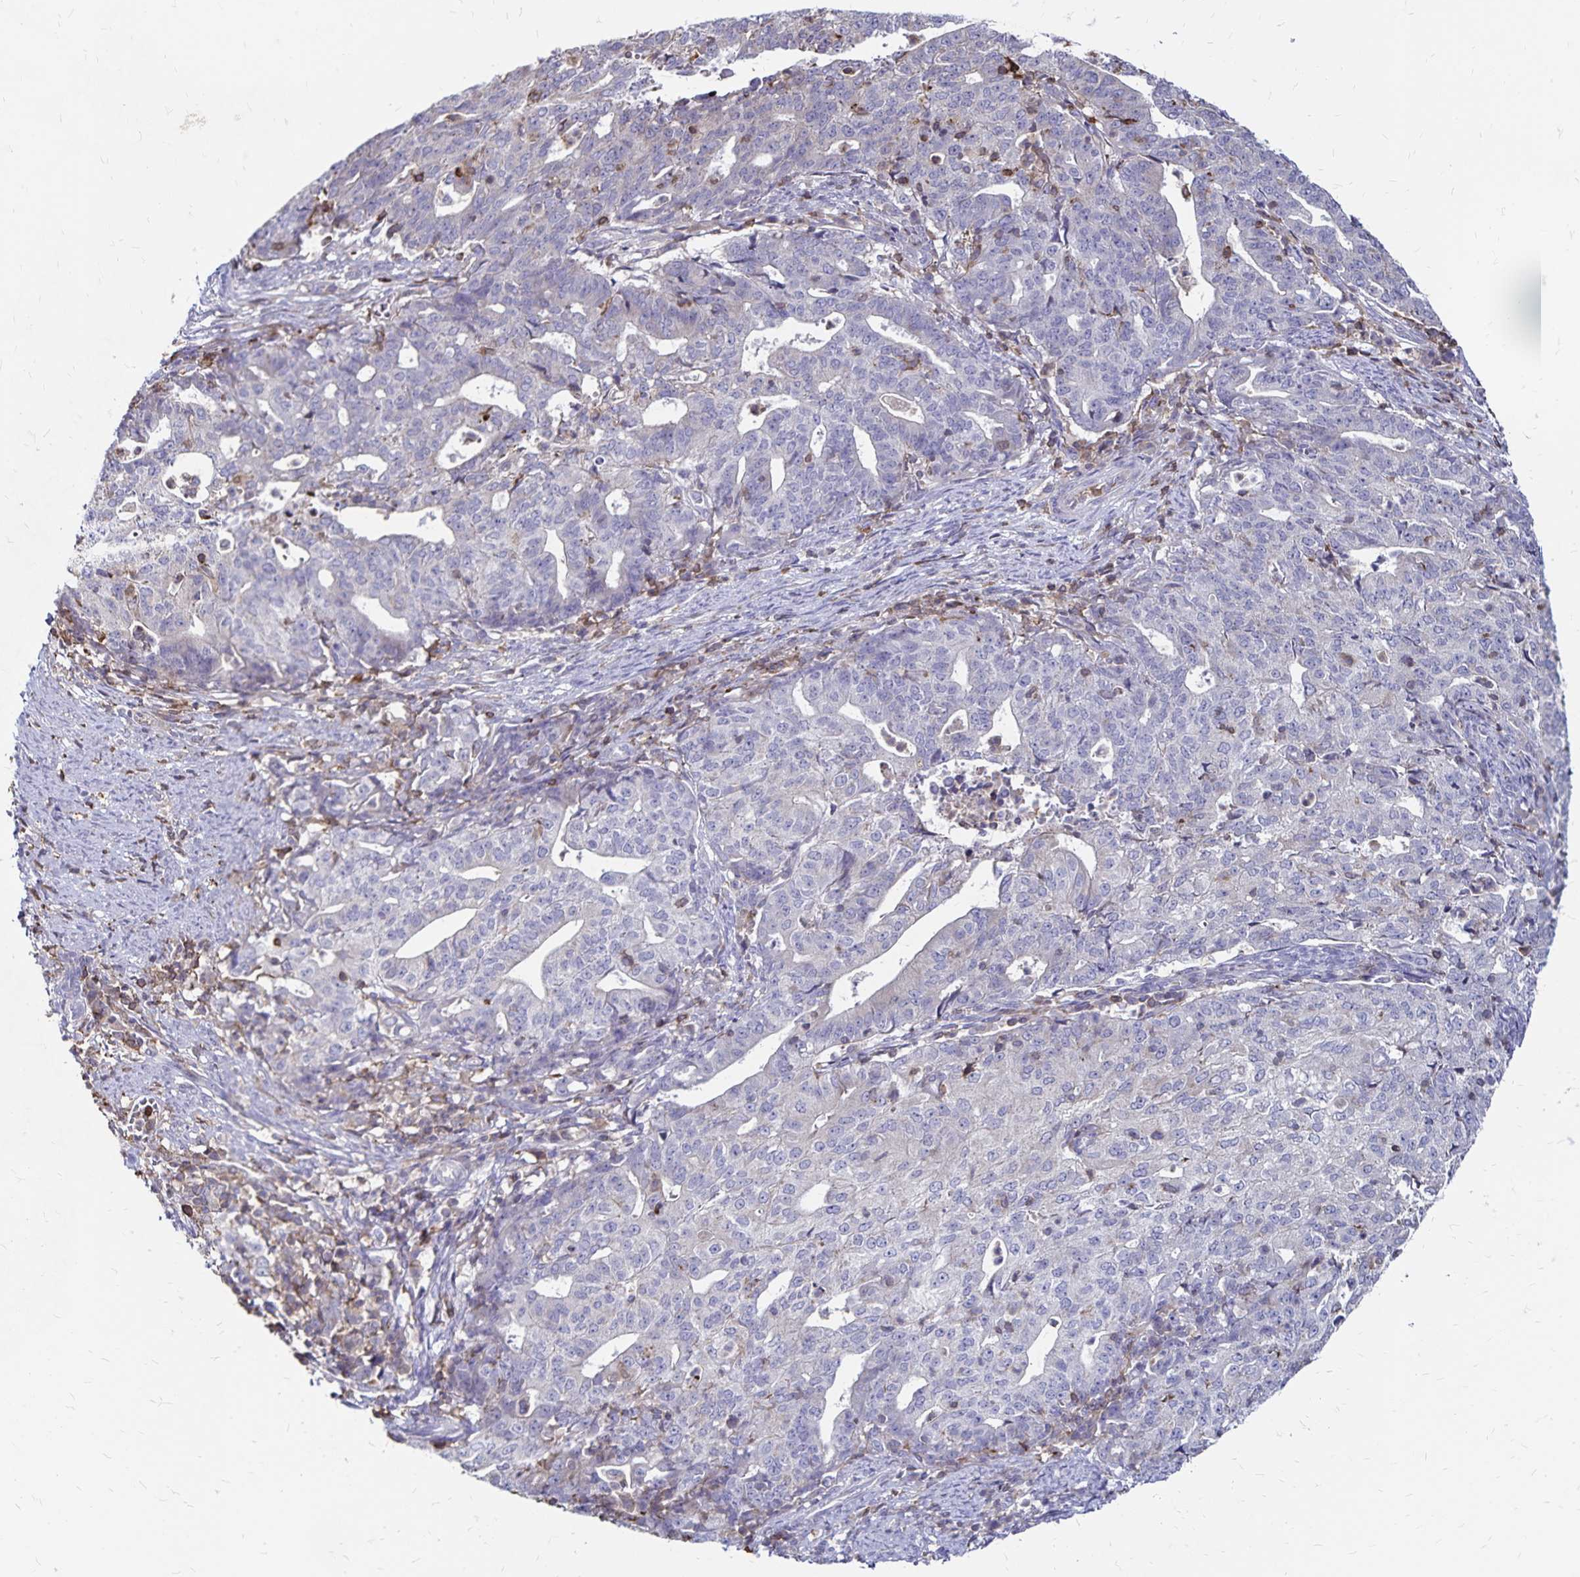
{"staining": {"intensity": "negative", "quantity": "none", "location": "none"}, "tissue": "endometrial cancer", "cell_type": "Tumor cells", "image_type": "cancer", "snomed": [{"axis": "morphology", "description": "Adenocarcinoma, NOS"}, {"axis": "topography", "description": "Endometrium"}], "caption": "DAB immunohistochemical staining of human endometrial cancer (adenocarcinoma) shows no significant positivity in tumor cells. (DAB immunohistochemistry (IHC) visualized using brightfield microscopy, high magnification).", "gene": "NAGPA", "patient": {"sex": "female", "age": 82}}